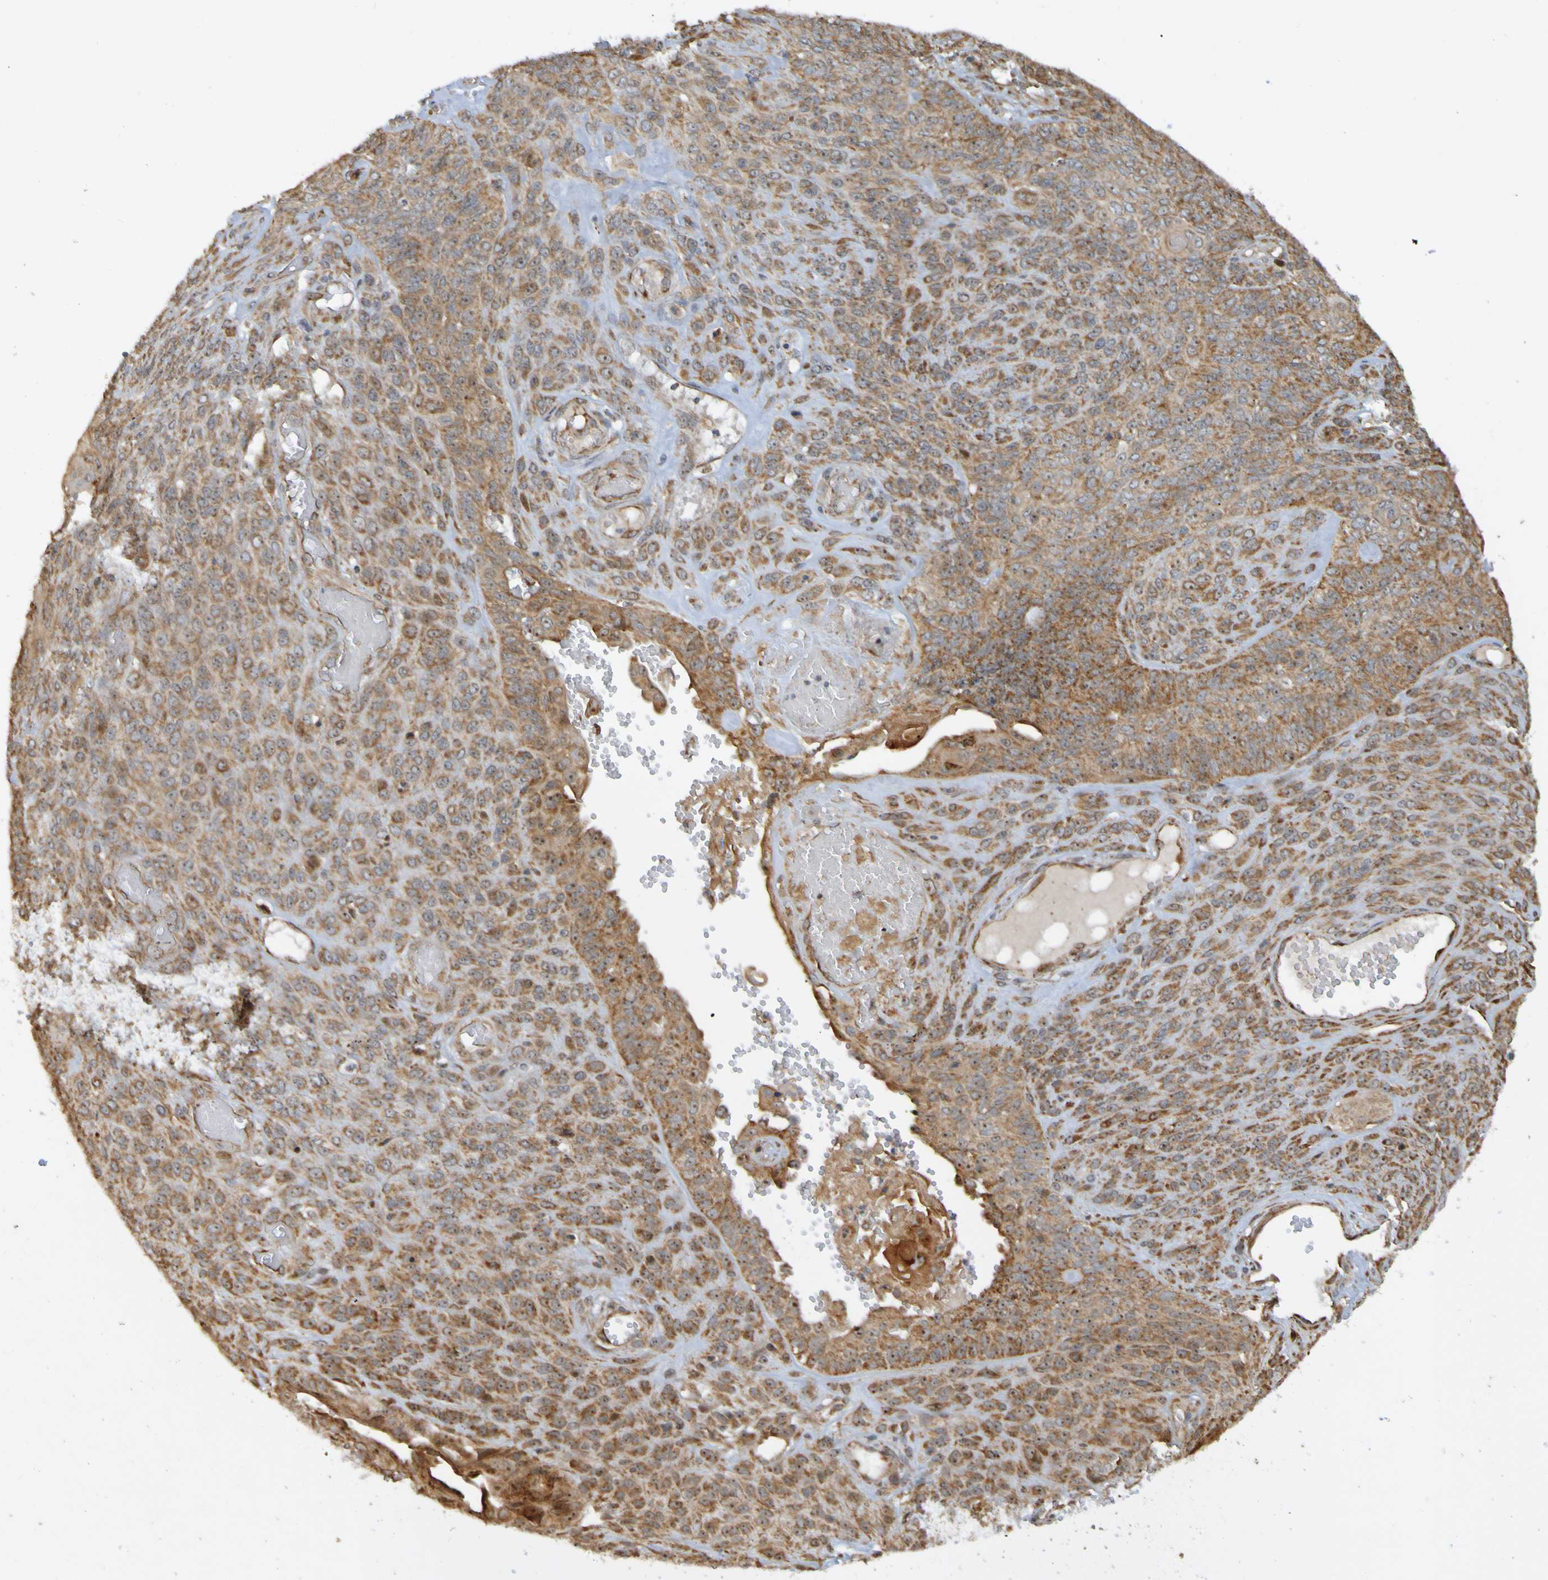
{"staining": {"intensity": "strong", "quantity": ">75%", "location": "cytoplasmic/membranous"}, "tissue": "endometrial cancer", "cell_type": "Tumor cells", "image_type": "cancer", "snomed": [{"axis": "morphology", "description": "Adenocarcinoma, NOS"}, {"axis": "topography", "description": "Endometrium"}], "caption": "Approximately >75% of tumor cells in endometrial cancer demonstrate strong cytoplasmic/membranous protein expression as visualized by brown immunohistochemical staining.", "gene": "TMBIM1", "patient": {"sex": "female", "age": 32}}